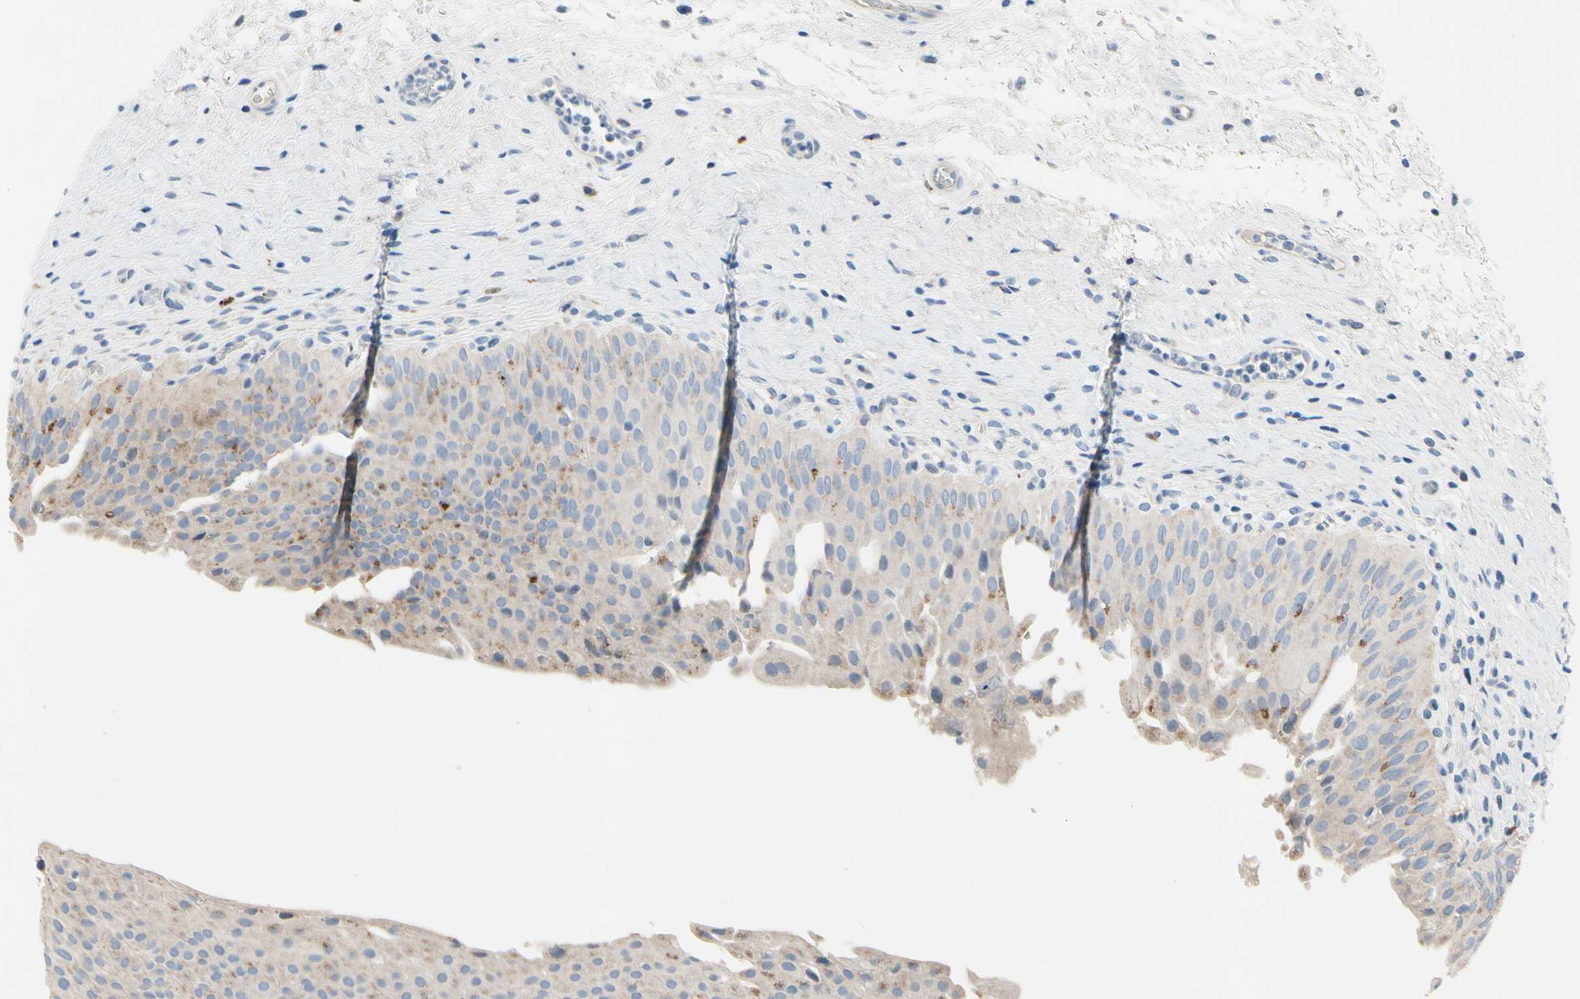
{"staining": {"intensity": "moderate", "quantity": "25%-75%", "location": "cytoplasmic/membranous"}, "tissue": "urinary bladder", "cell_type": "Urothelial cells", "image_type": "normal", "snomed": [{"axis": "morphology", "description": "Normal tissue, NOS"}, {"axis": "morphology", "description": "Urothelial carcinoma, High grade"}, {"axis": "topography", "description": "Urinary bladder"}], "caption": "Benign urinary bladder reveals moderate cytoplasmic/membranous positivity in approximately 25%-75% of urothelial cells, visualized by immunohistochemistry.", "gene": "RETSAT", "patient": {"sex": "male", "age": 46}}